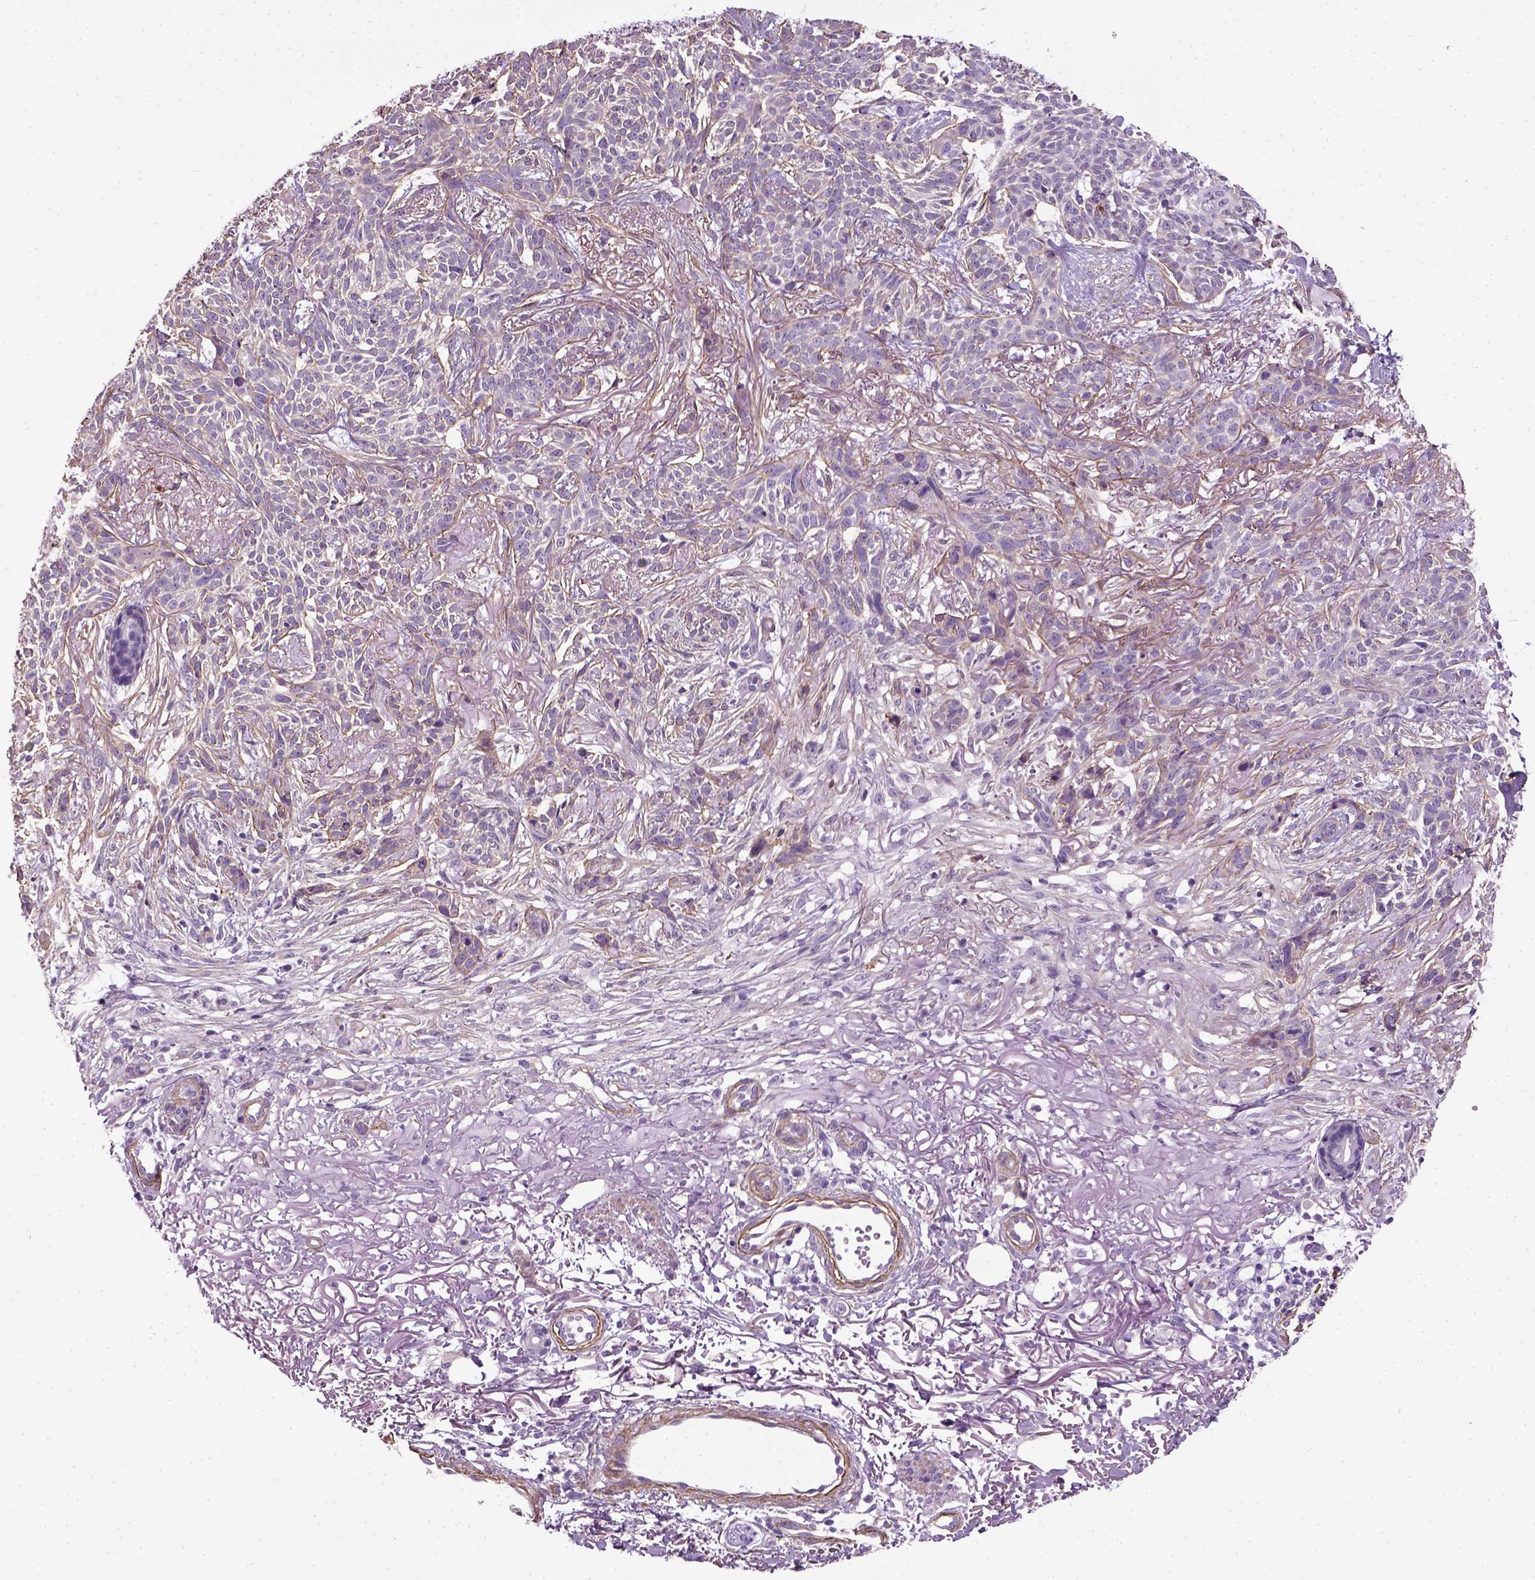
{"staining": {"intensity": "negative", "quantity": "none", "location": "none"}, "tissue": "skin cancer", "cell_type": "Tumor cells", "image_type": "cancer", "snomed": [{"axis": "morphology", "description": "Basal cell carcinoma"}, {"axis": "topography", "description": "Skin"}], "caption": "Tumor cells are negative for brown protein staining in basal cell carcinoma (skin).", "gene": "FAM161A", "patient": {"sex": "male", "age": 74}}